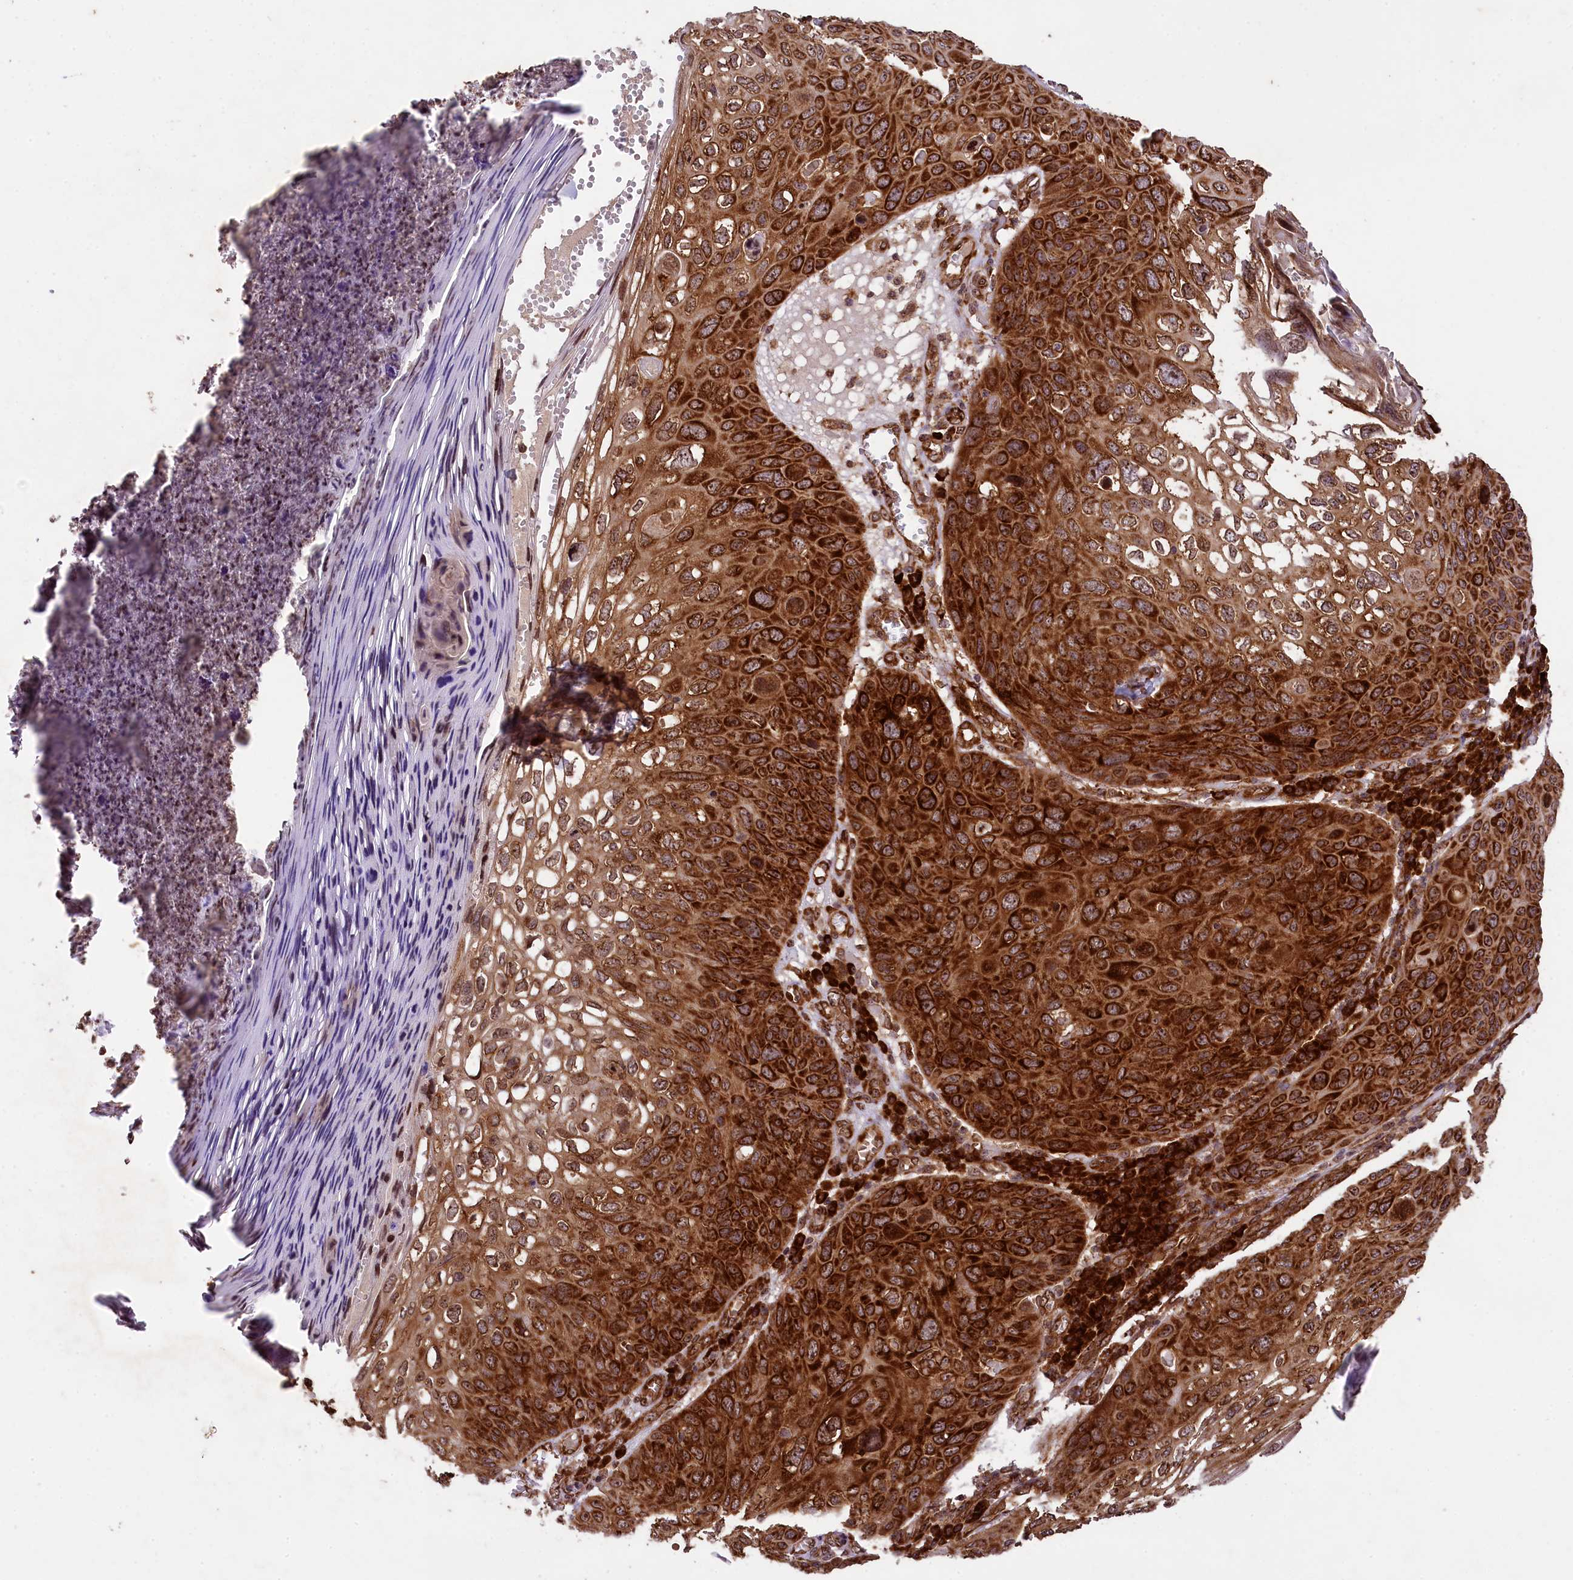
{"staining": {"intensity": "strong", "quantity": ">75%", "location": "cytoplasmic/membranous,nuclear"}, "tissue": "skin cancer", "cell_type": "Tumor cells", "image_type": "cancer", "snomed": [{"axis": "morphology", "description": "Squamous cell carcinoma, NOS"}, {"axis": "topography", "description": "Skin"}], "caption": "IHC of skin cancer (squamous cell carcinoma) displays high levels of strong cytoplasmic/membranous and nuclear staining in about >75% of tumor cells. (brown staining indicates protein expression, while blue staining denotes nuclei).", "gene": "LARP4", "patient": {"sex": "female", "age": 90}}